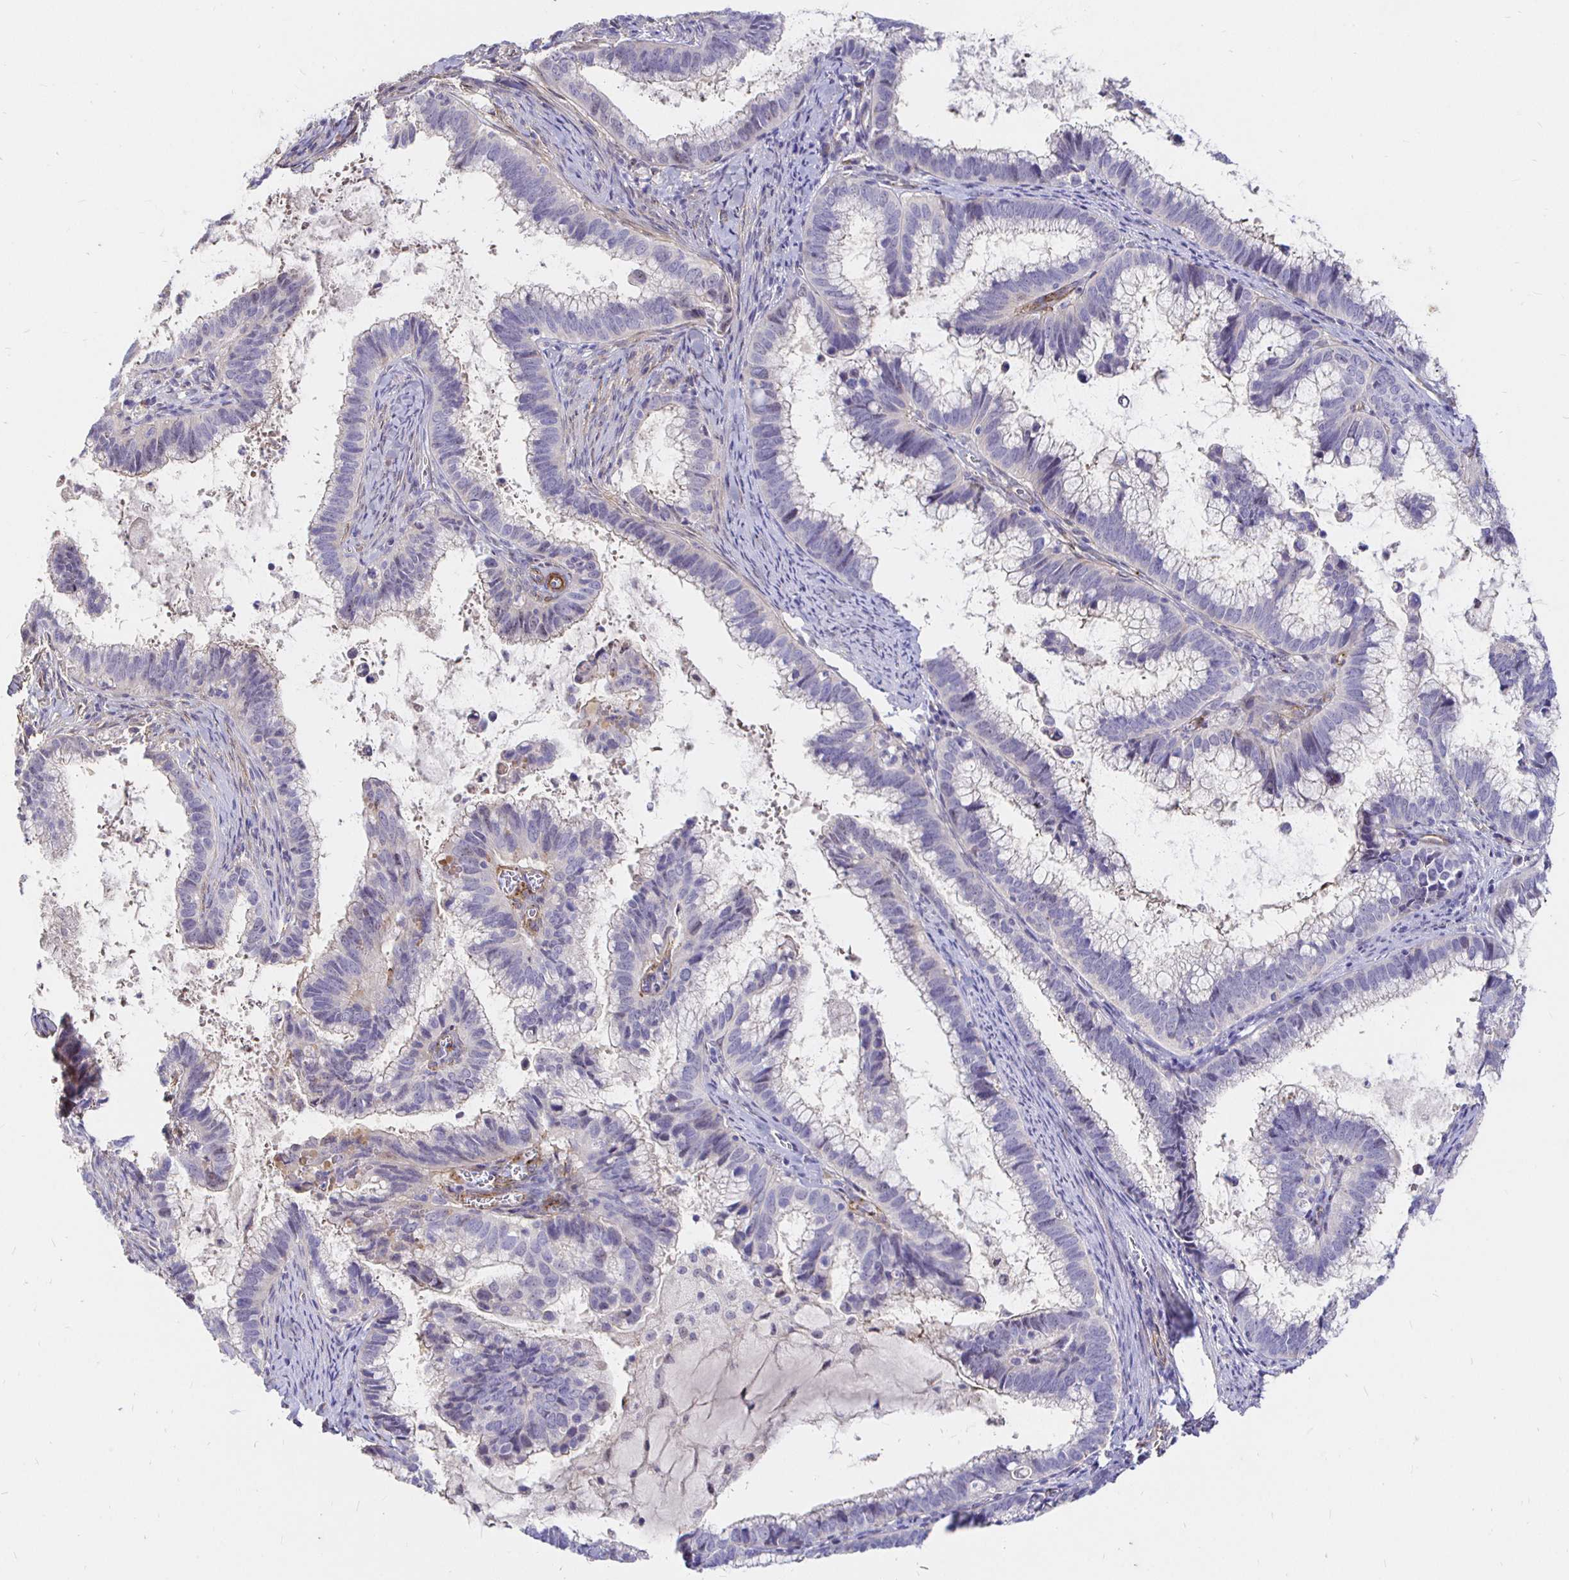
{"staining": {"intensity": "negative", "quantity": "none", "location": "none"}, "tissue": "cervical cancer", "cell_type": "Tumor cells", "image_type": "cancer", "snomed": [{"axis": "morphology", "description": "Adenocarcinoma, NOS"}, {"axis": "topography", "description": "Cervix"}], "caption": "Human cervical cancer (adenocarcinoma) stained for a protein using IHC exhibits no staining in tumor cells.", "gene": "PALM2AKAP2", "patient": {"sex": "female", "age": 61}}